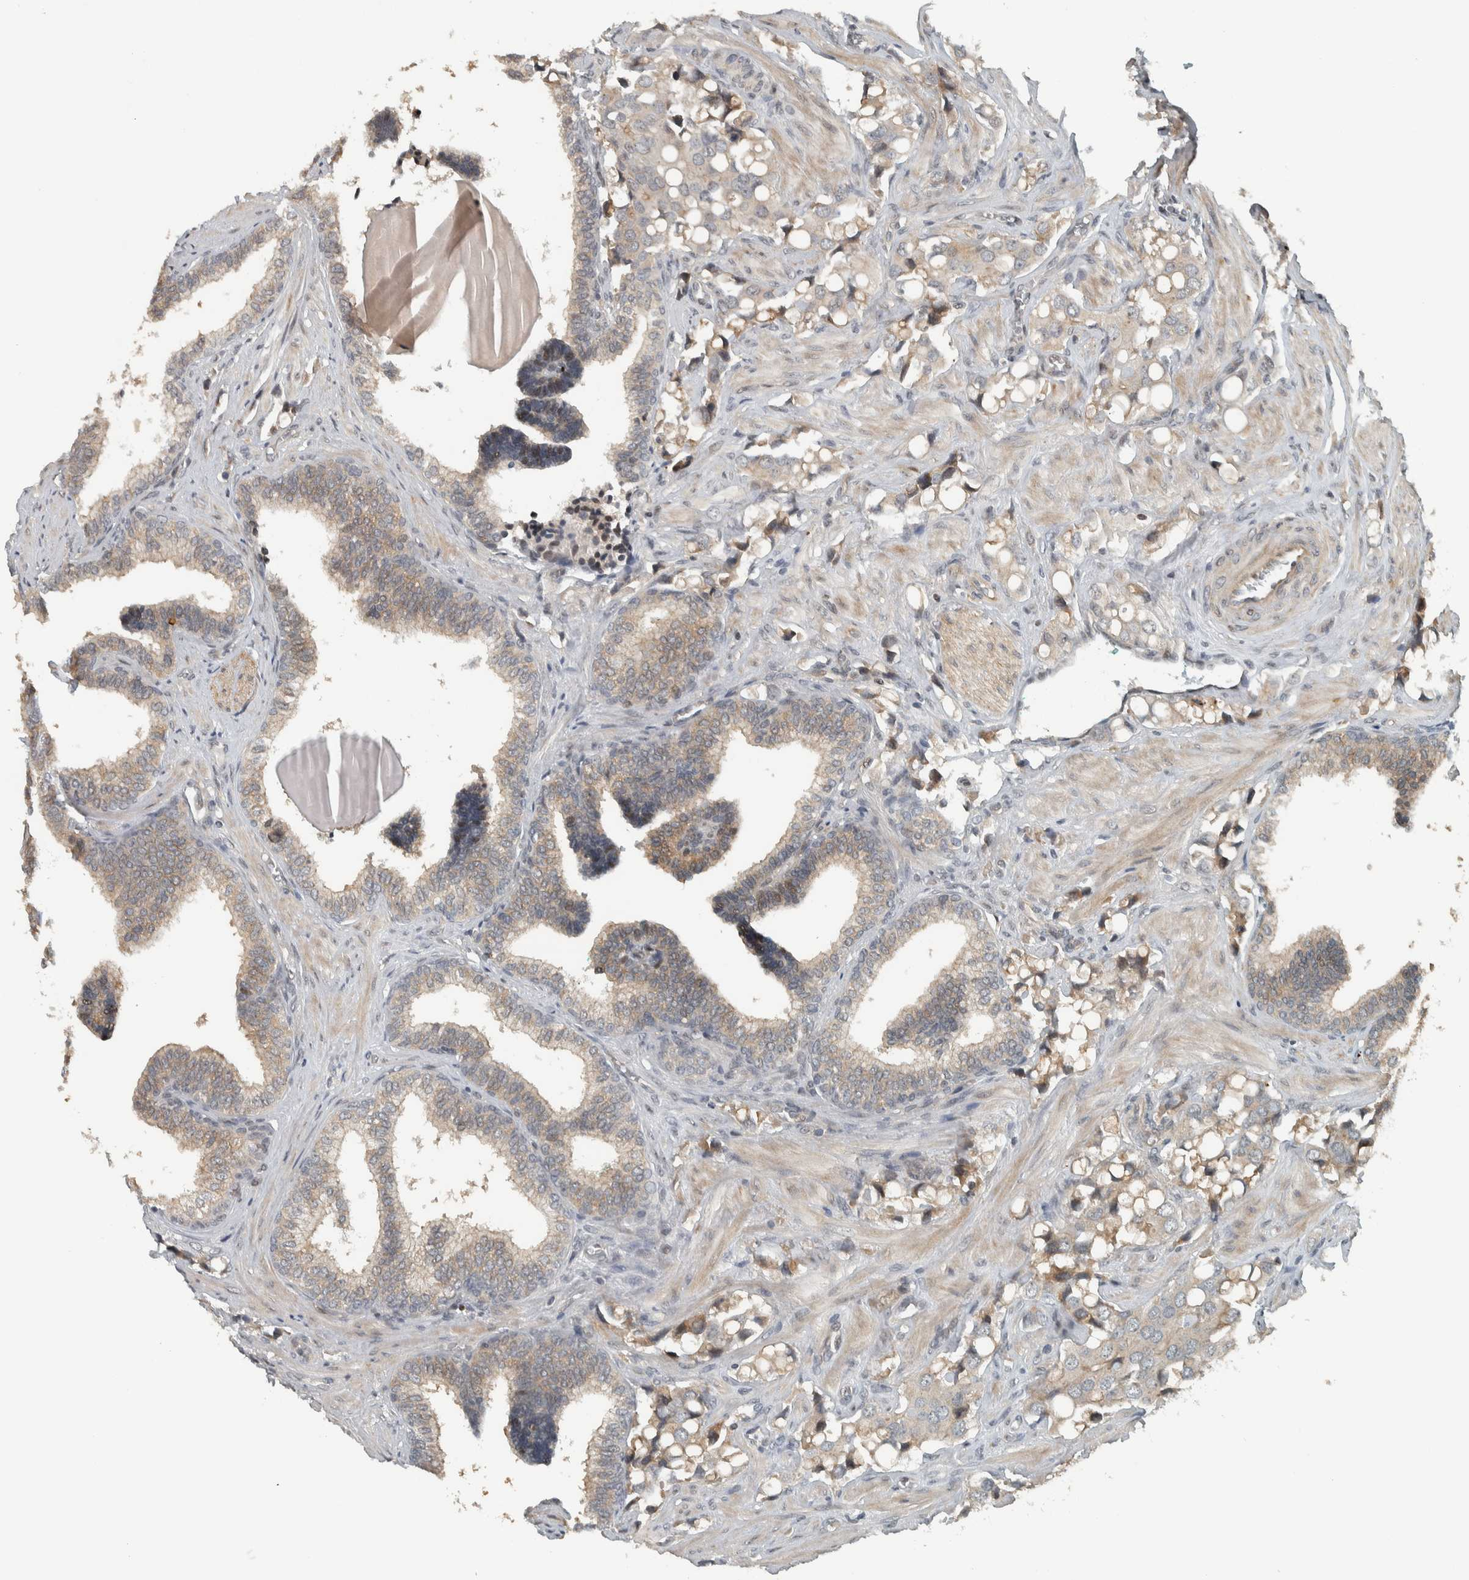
{"staining": {"intensity": "weak", "quantity": "25%-75%", "location": "cytoplasmic/membranous"}, "tissue": "prostate cancer", "cell_type": "Tumor cells", "image_type": "cancer", "snomed": [{"axis": "morphology", "description": "Adenocarcinoma, High grade"}, {"axis": "topography", "description": "Prostate"}], "caption": "Immunohistochemical staining of prostate adenocarcinoma (high-grade) shows low levels of weak cytoplasmic/membranous staining in about 25%-75% of tumor cells.", "gene": "NAPG", "patient": {"sex": "male", "age": 52}}